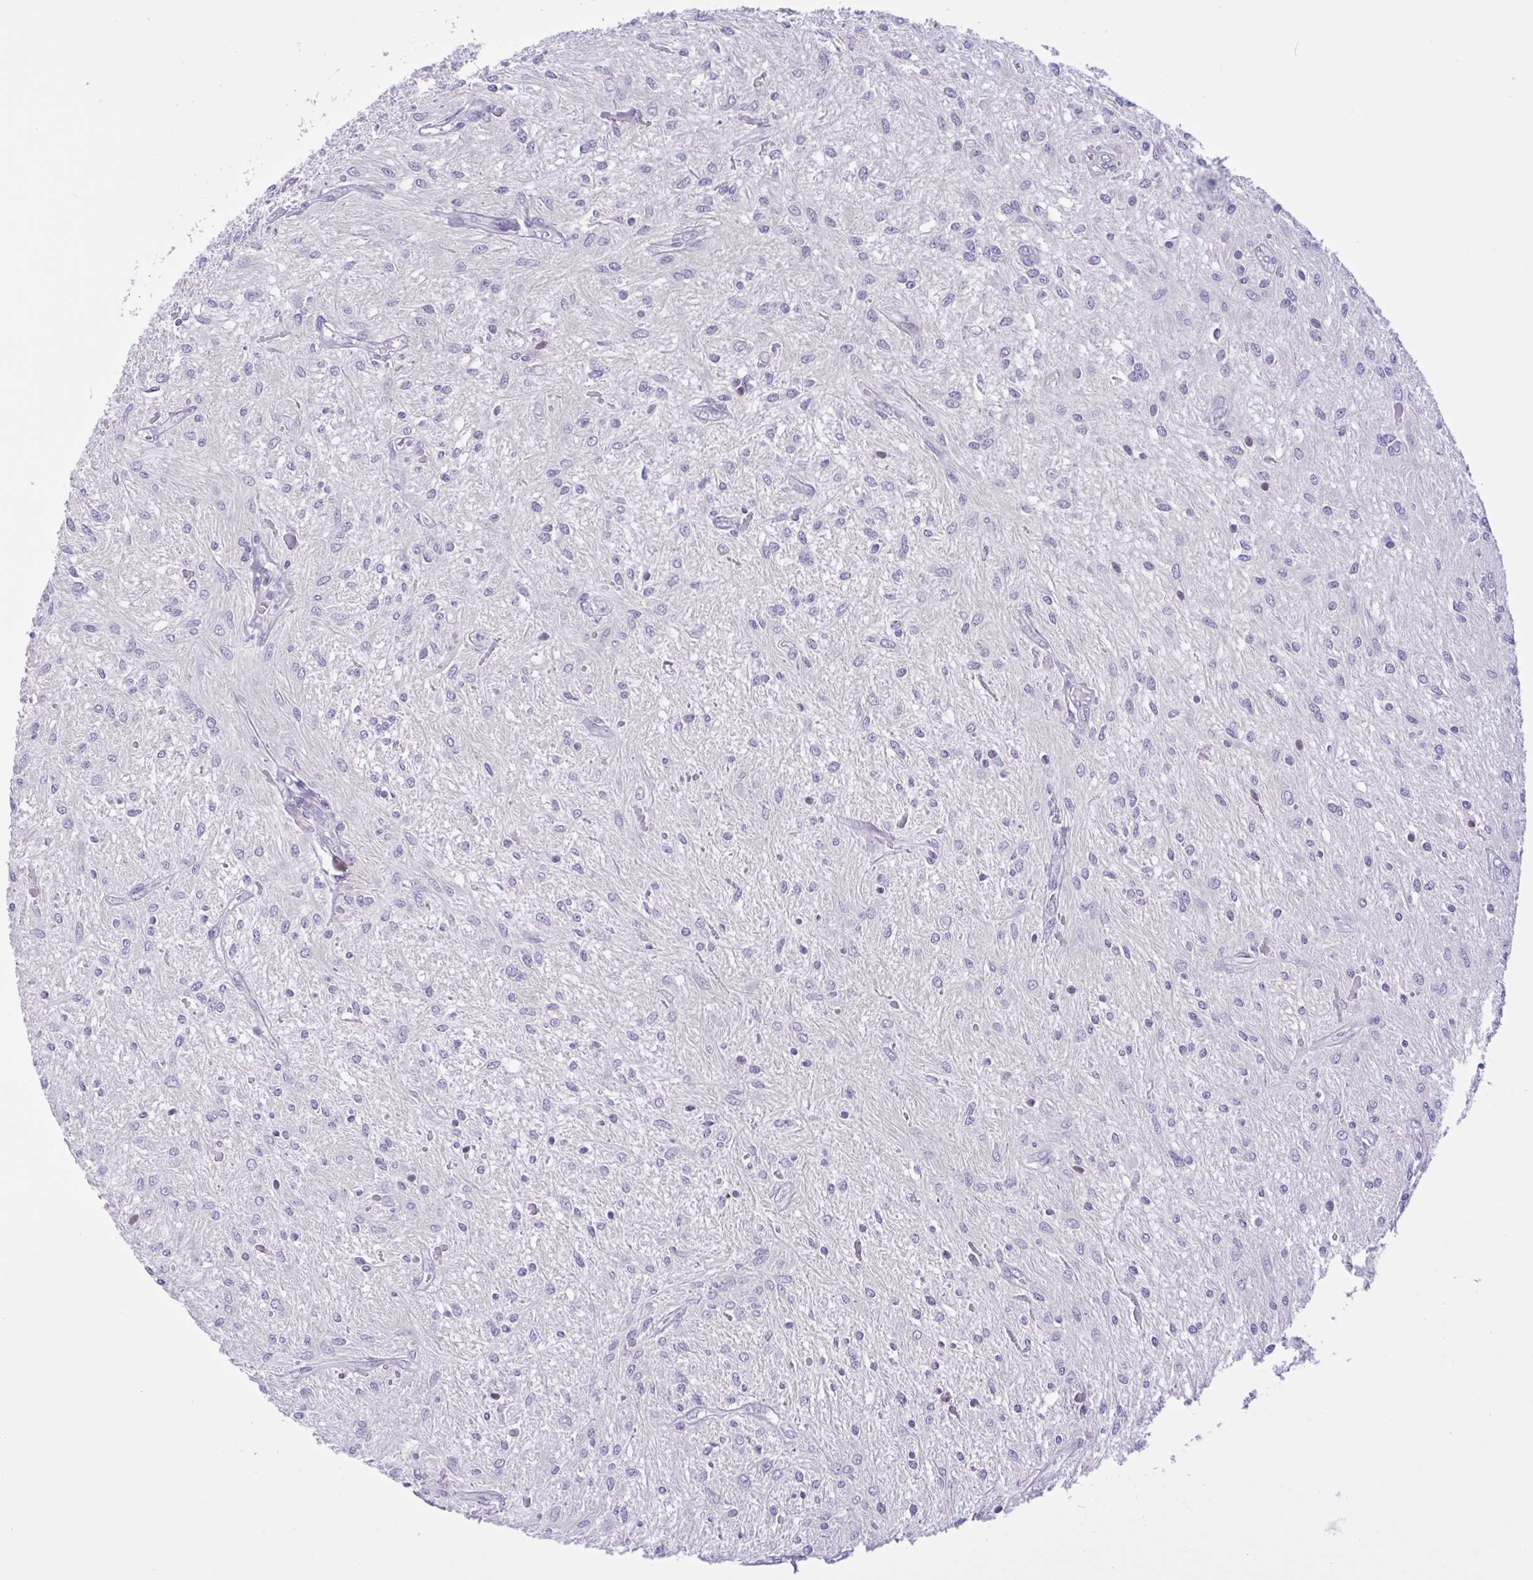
{"staining": {"intensity": "negative", "quantity": "none", "location": "none"}, "tissue": "glioma", "cell_type": "Tumor cells", "image_type": "cancer", "snomed": [{"axis": "morphology", "description": "Glioma, malignant, Low grade"}, {"axis": "topography", "description": "Cerebellum"}], "caption": "High magnification brightfield microscopy of malignant glioma (low-grade) stained with DAB (brown) and counterstained with hematoxylin (blue): tumor cells show no significant positivity. (Immunohistochemistry (ihc), brightfield microscopy, high magnification).", "gene": "AHCYL2", "patient": {"sex": "female", "age": 14}}